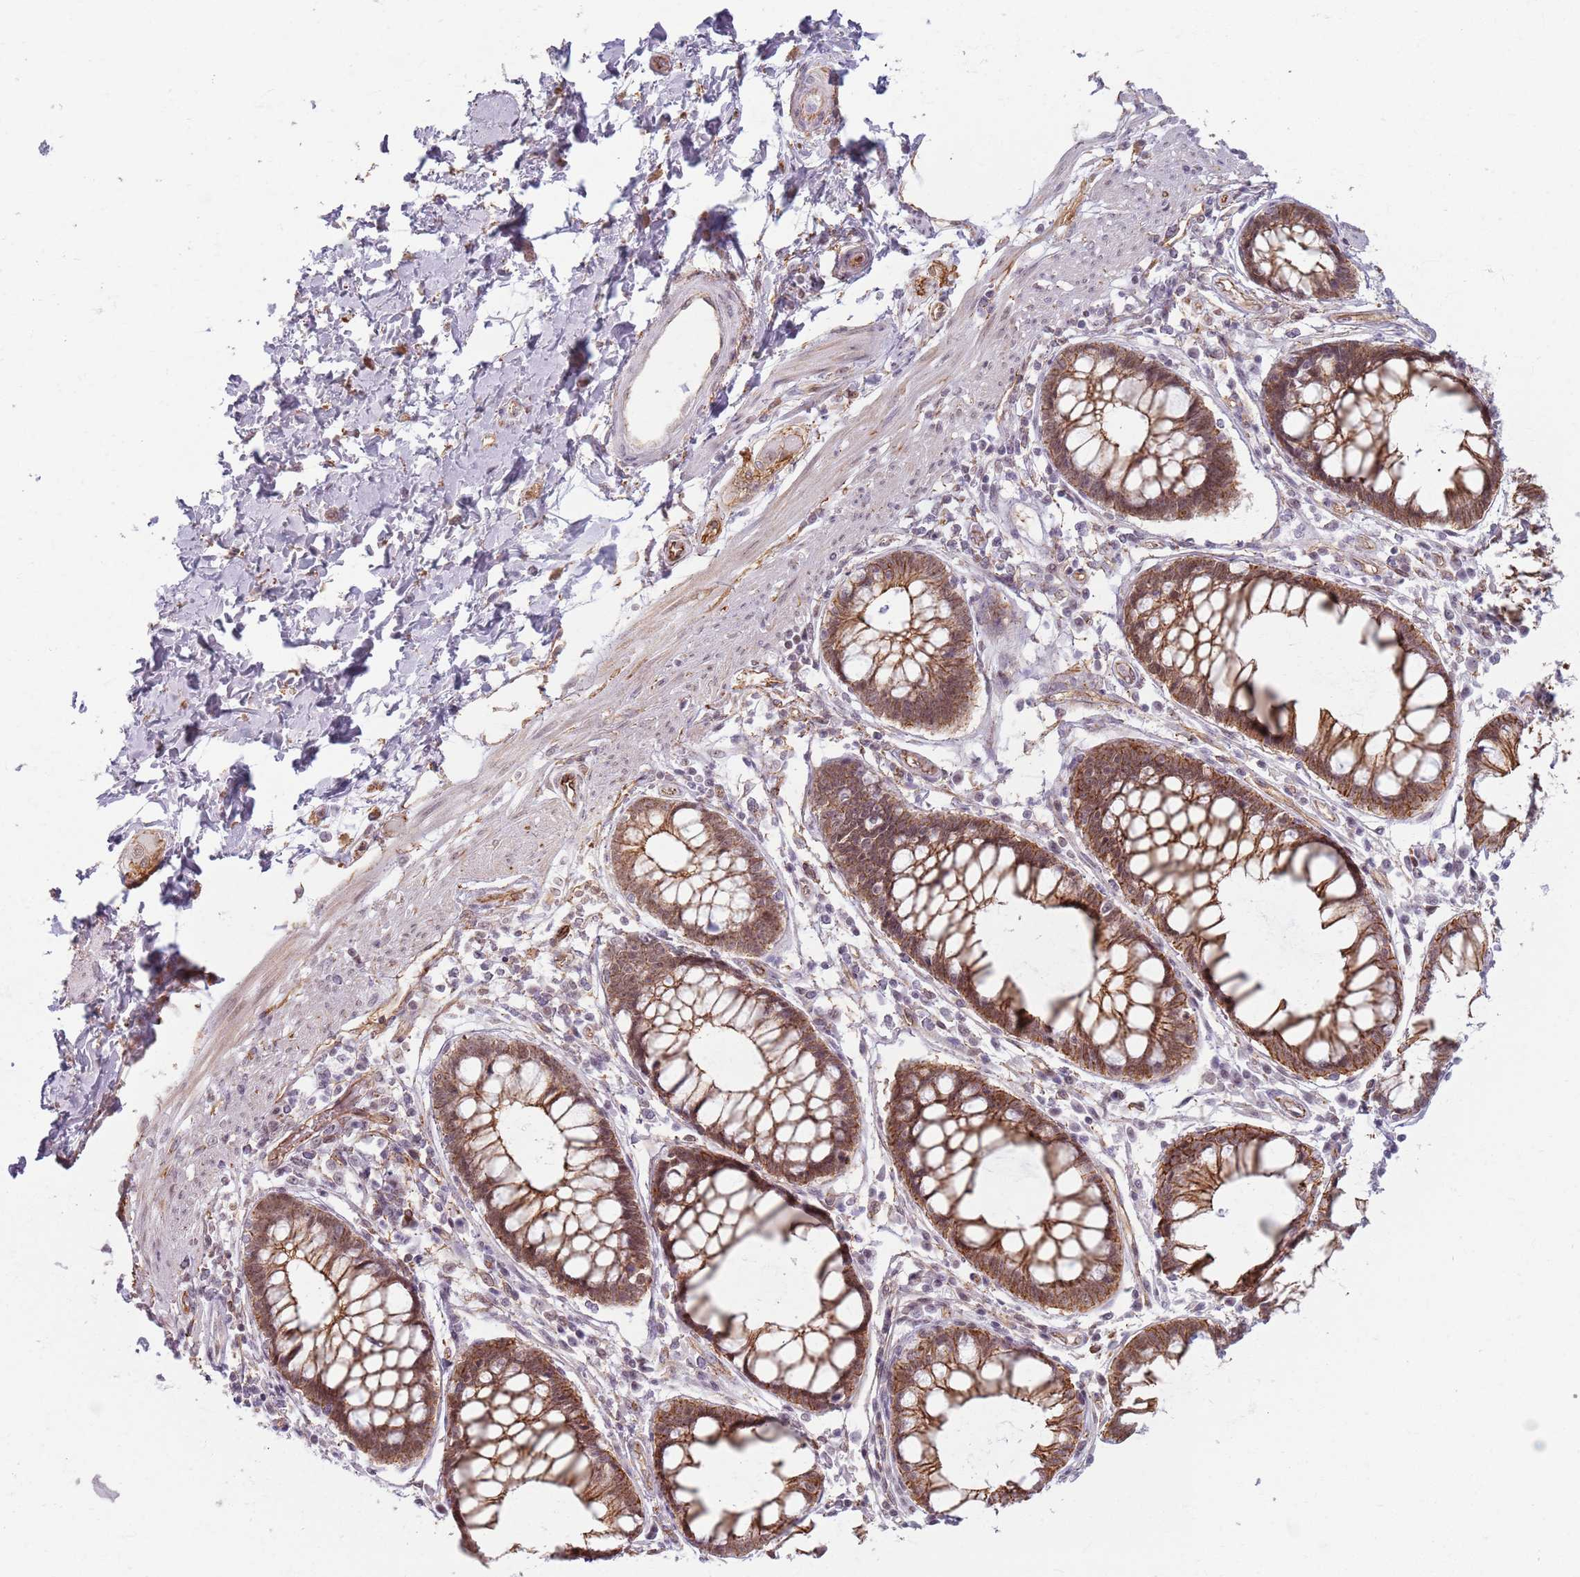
{"staining": {"intensity": "moderate", "quantity": ">75%", "location": "cytoplasmic/membranous,nuclear"}, "tissue": "ovarian cancer", "cell_type": "Tumor cells", "image_type": "cancer", "snomed": [{"axis": "morphology", "description": "Cystadenocarcinoma, mucinous, NOS"}, {"axis": "topography", "description": "Ovary"}], "caption": "Moderate cytoplasmic/membranous and nuclear protein positivity is seen in approximately >75% of tumor cells in ovarian cancer (mucinous cystadenocarcinoma).", "gene": "KCNA5", "patient": {"sex": "female", "age": 39}}